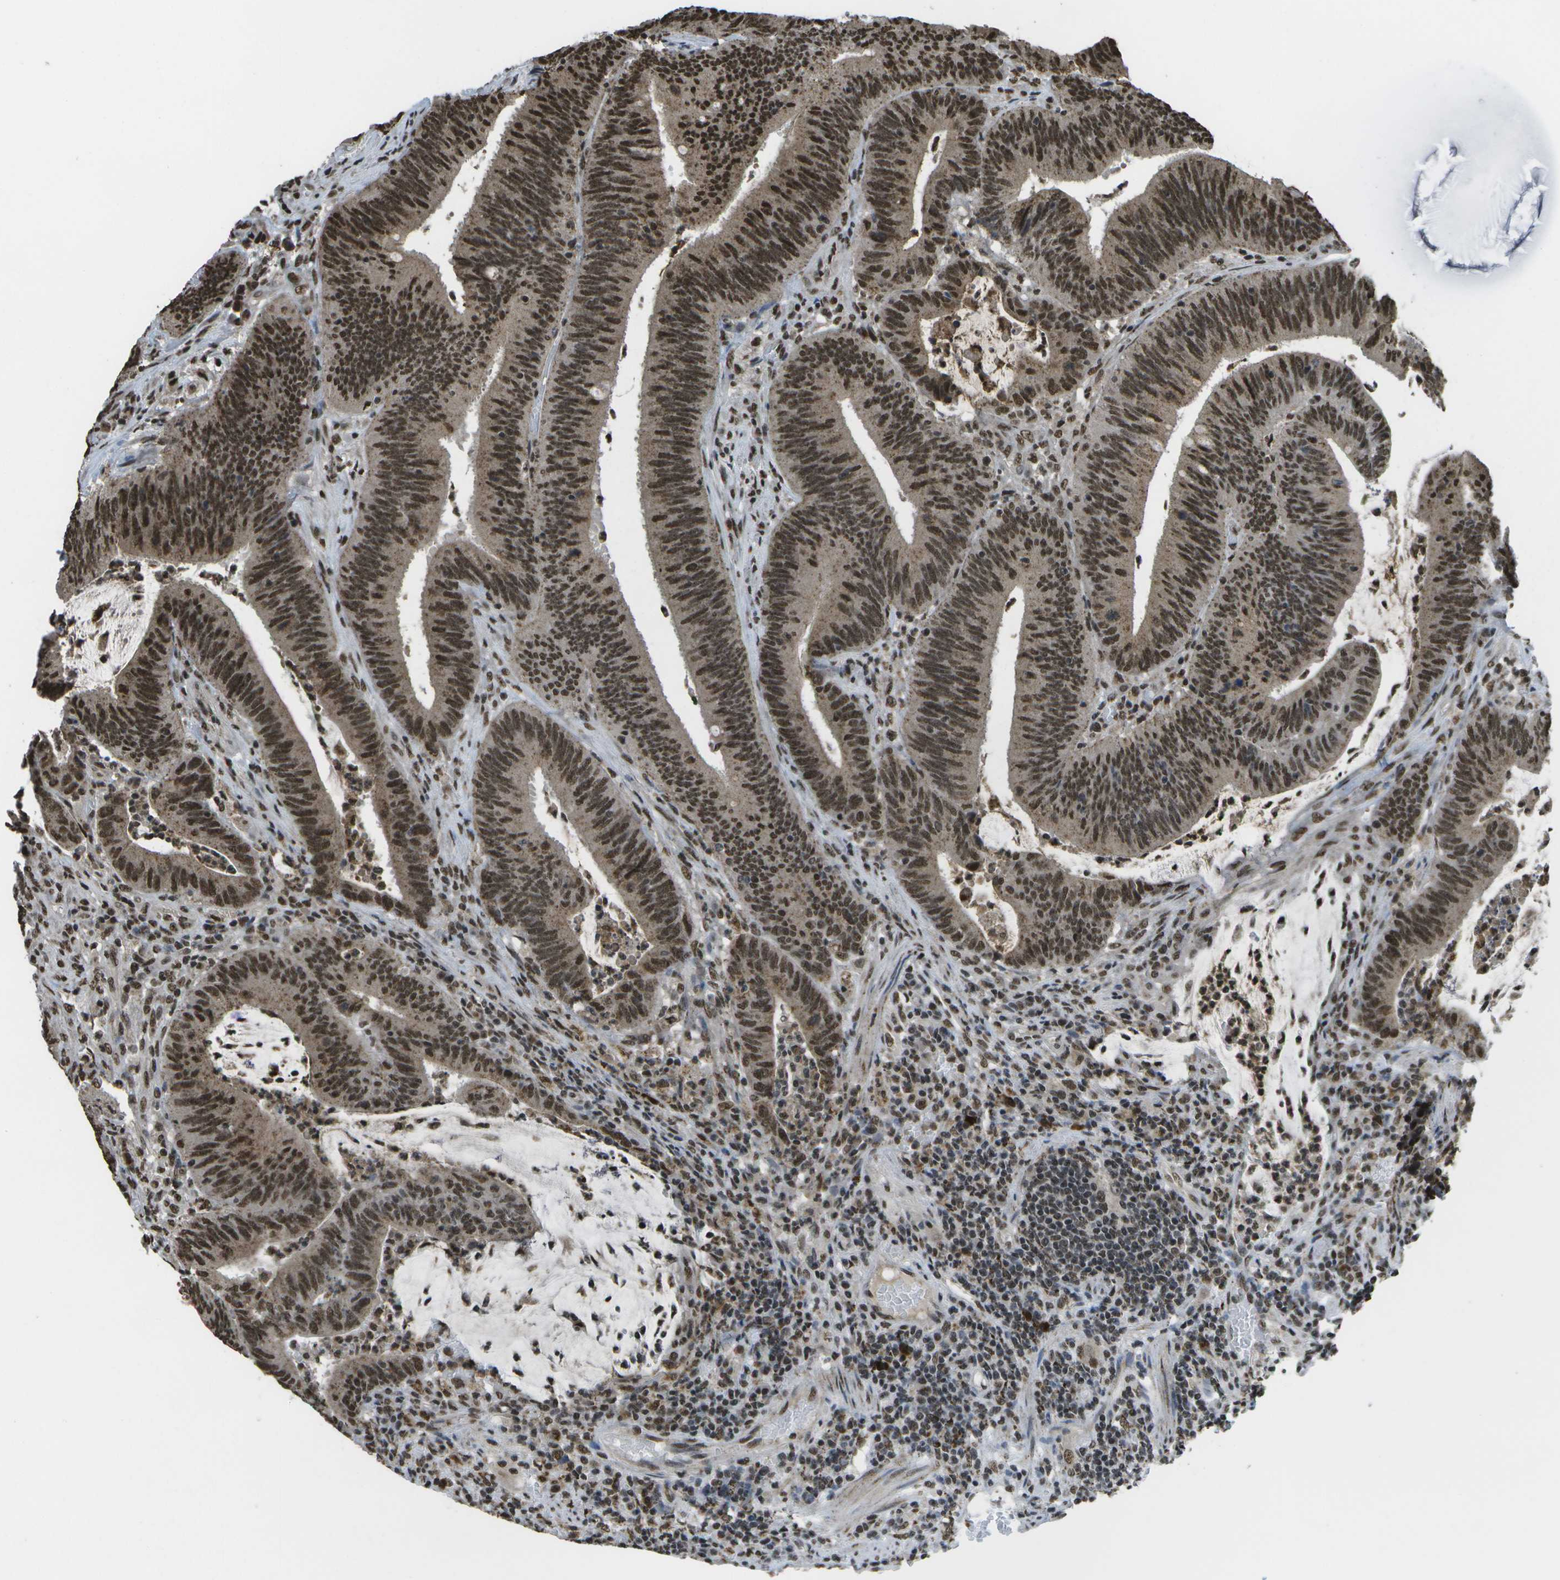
{"staining": {"intensity": "moderate", "quantity": ">75%", "location": "nuclear"}, "tissue": "colorectal cancer", "cell_type": "Tumor cells", "image_type": "cancer", "snomed": [{"axis": "morphology", "description": "Normal tissue, NOS"}, {"axis": "morphology", "description": "Adenocarcinoma, NOS"}, {"axis": "topography", "description": "Rectum"}], "caption": "Adenocarcinoma (colorectal) was stained to show a protein in brown. There is medium levels of moderate nuclear staining in approximately >75% of tumor cells.", "gene": "SPEN", "patient": {"sex": "female", "age": 66}}